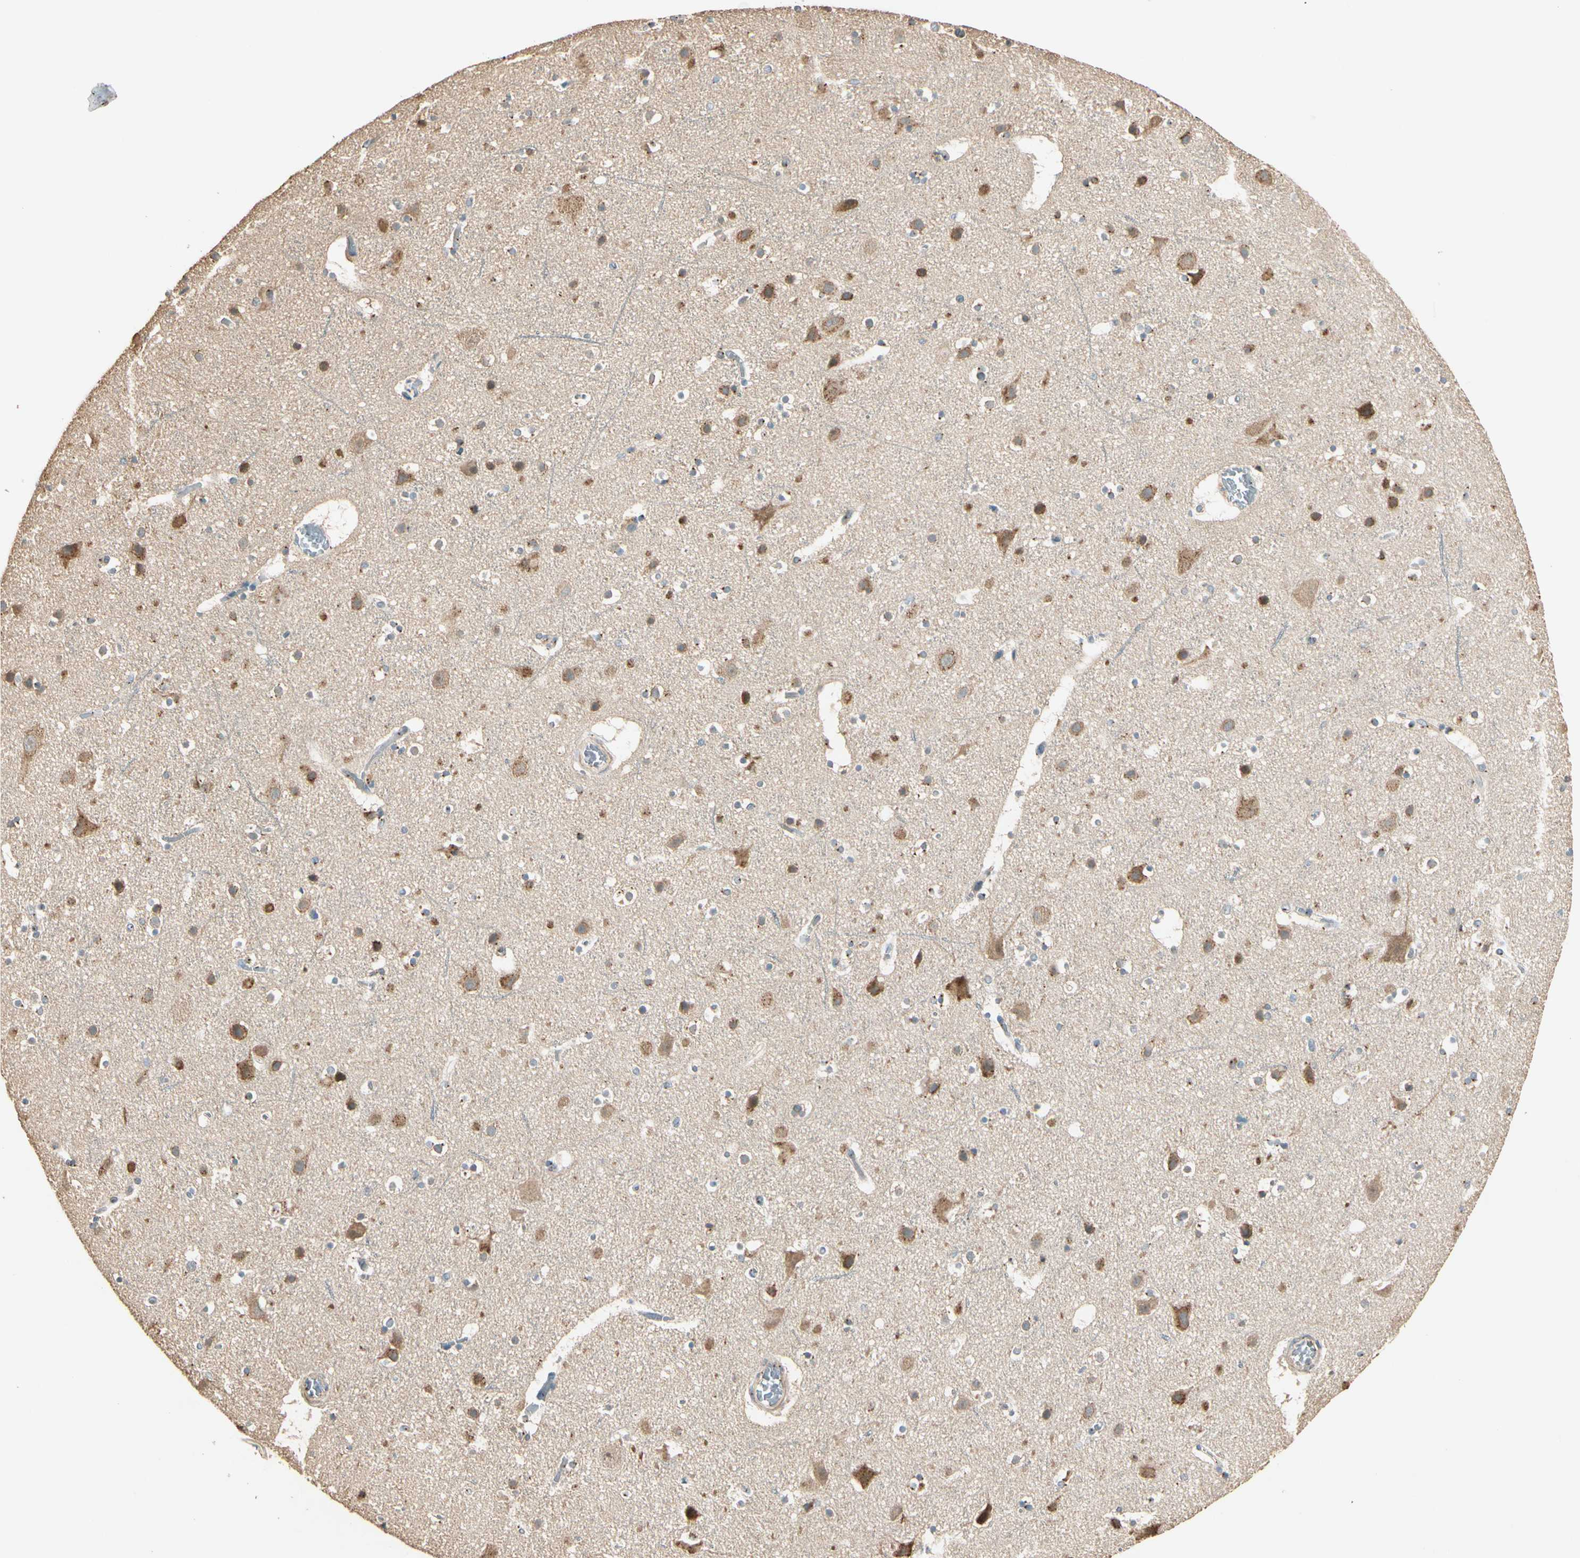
{"staining": {"intensity": "negative", "quantity": "none", "location": "none"}, "tissue": "cerebral cortex", "cell_type": "Endothelial cells", "image_type": "normal", "snomed": [{"axis": "morphology", "description": "Normal tissue, NOS"}, {"axis": "topography", "description": "Cerebral cortex"}], "caption": "A high-resolution image shows immunohistochemistry (IHC) staining of unremarkable cerebral cortex, which exhibits no significant expression in endothelial cells. (DAB (3,3'-diaminobenzidine) immunohistochemistry visualized using brightfield microscopy, high magnification).", "gene": "AKAP9", "patient": {"sex": "male", "age": 45}}